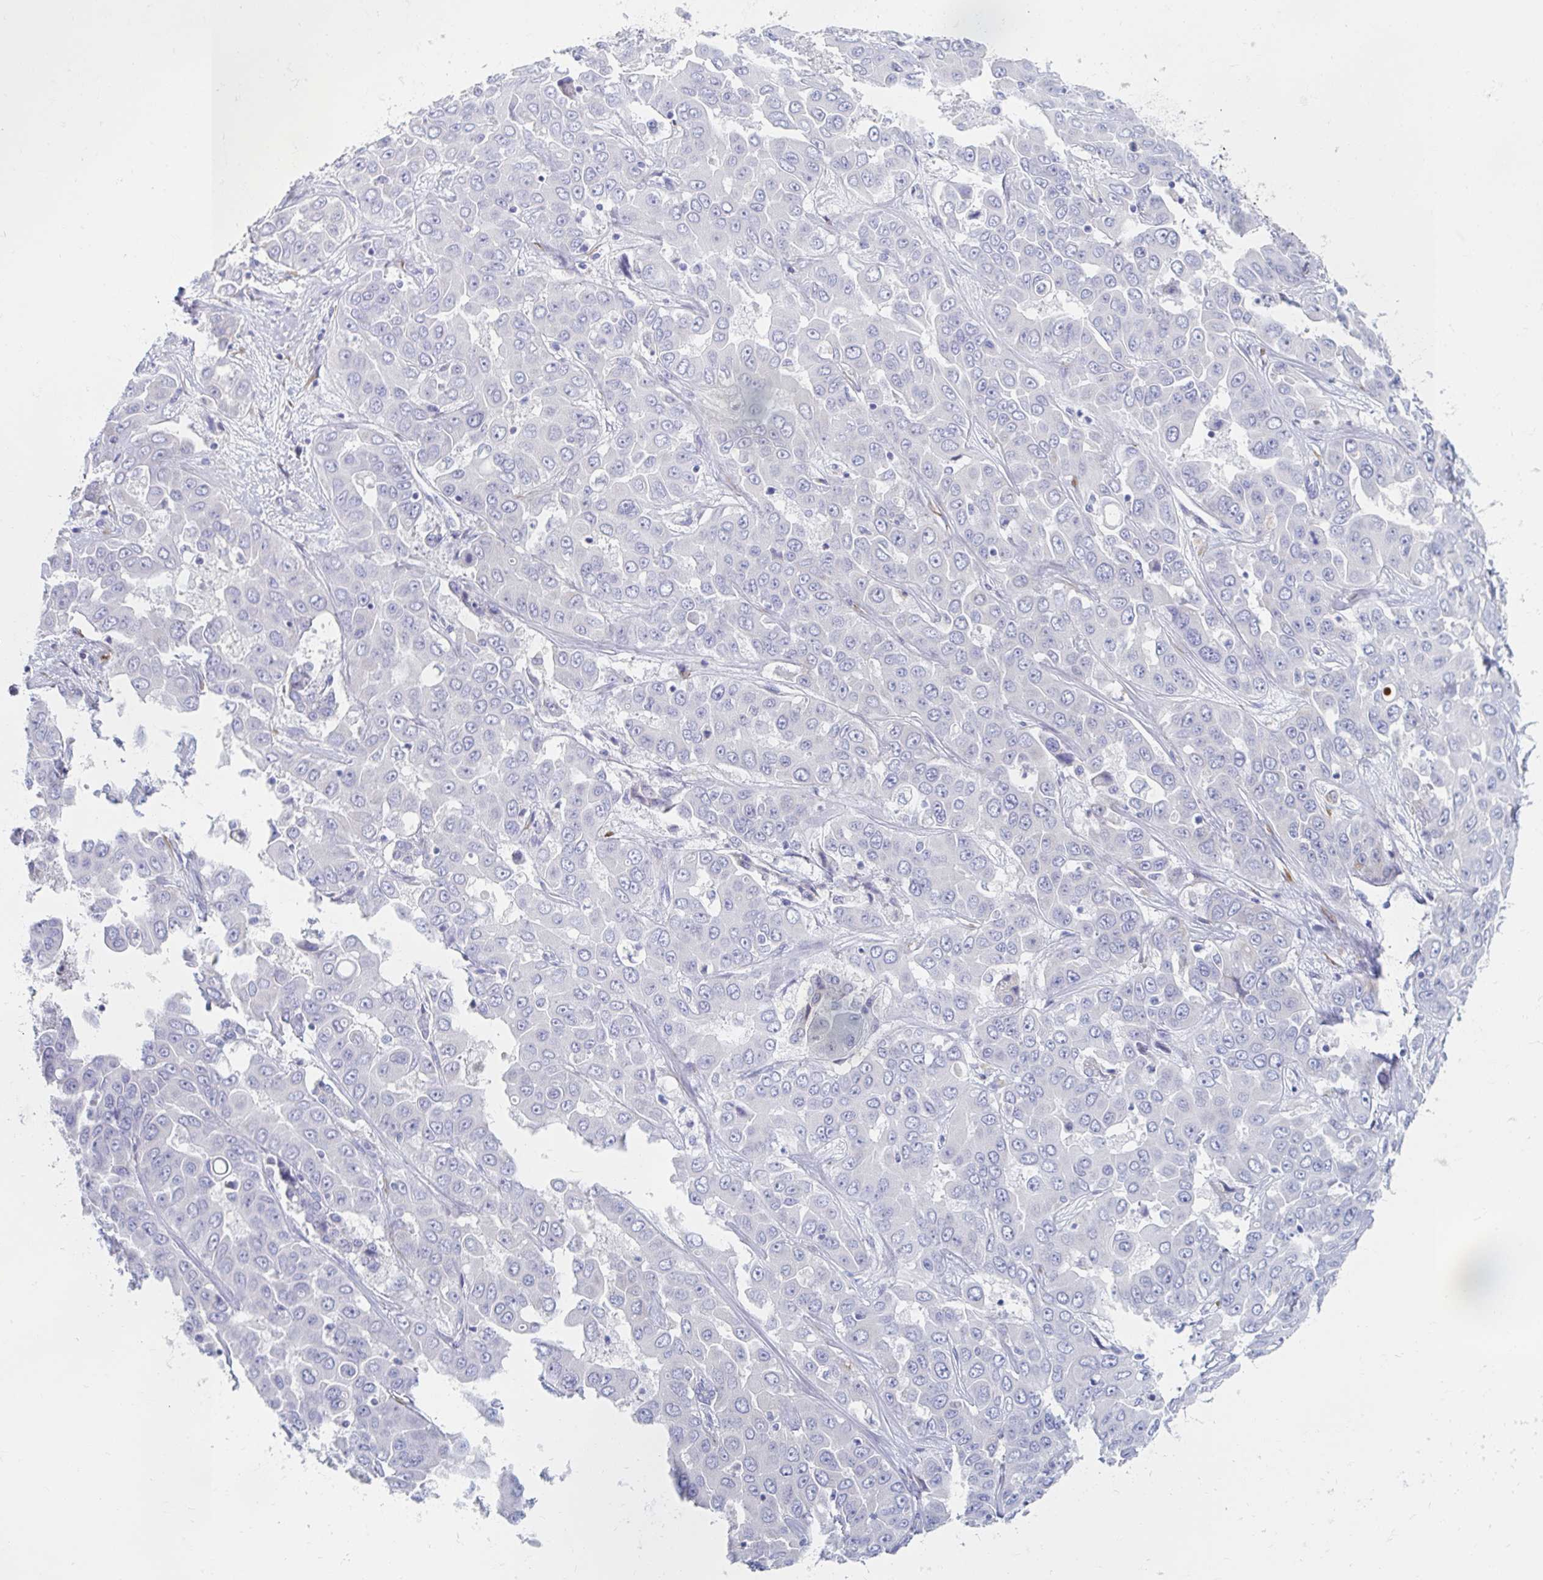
{"staining": {"intensity": "negative", "quantity": "none", "location": "none"}, "tissue": "liver cancer", "cell_type": "Tumor cells", "image_type": "cancer", "snomed": [{"axis": "morphology", "description": "Cholangiocarcinoma"}, {"axis": "topography", "description": "Liver"}], "caption": "This is an immunohistochemistry (IHC) histopathology image of human liver cholangiocarcinoma. There is no expression in tumor cells.", "gene": "MYLK2", "patient": {"sex": "female", "age": 52}}